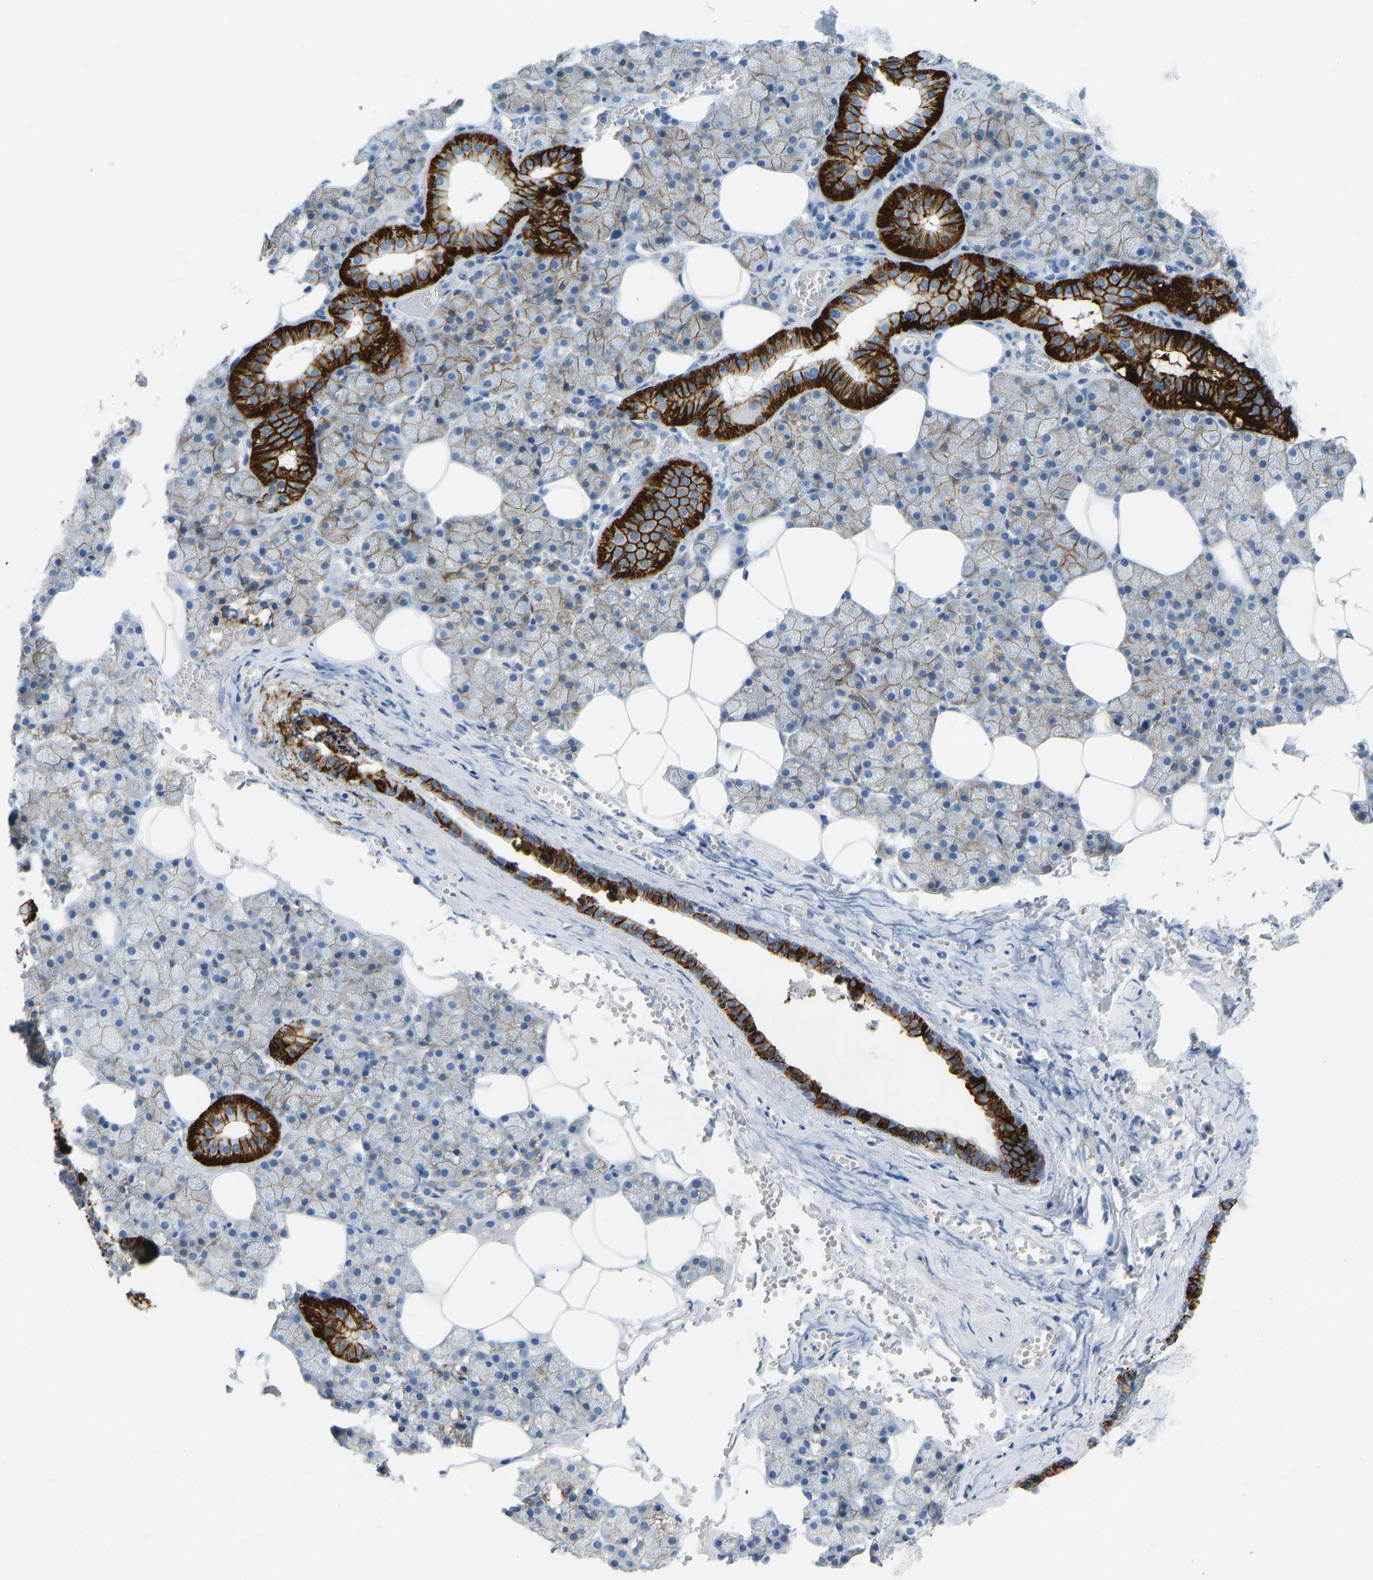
{"staining": {"intensity": "strong", "quantity": ">75%", "location": "cytoplasmic/membranous"}, "tissue": "salivary gland", "cell_type": "Glandular cells", "image_type": "normal", "snomed": [{"axis": "morphology", "description": "Normal tissue, NOS"}, {"axis": "topography", "description": "Salivary gland"}], "caption": "Normal salivary gland was stained to show a protein in brown. There is high levels of strong cytoplasmic/membranous staining in approximately >75% of glandular cells. The staining is performed using DAB (3,3'-diaminobenzidine) brown chromogen to label protein expression. The nuclei are counter-stained blue using hematoxylin.", "gene": "ATP1A1", "patient": {"sex": "male", "age": 62}}